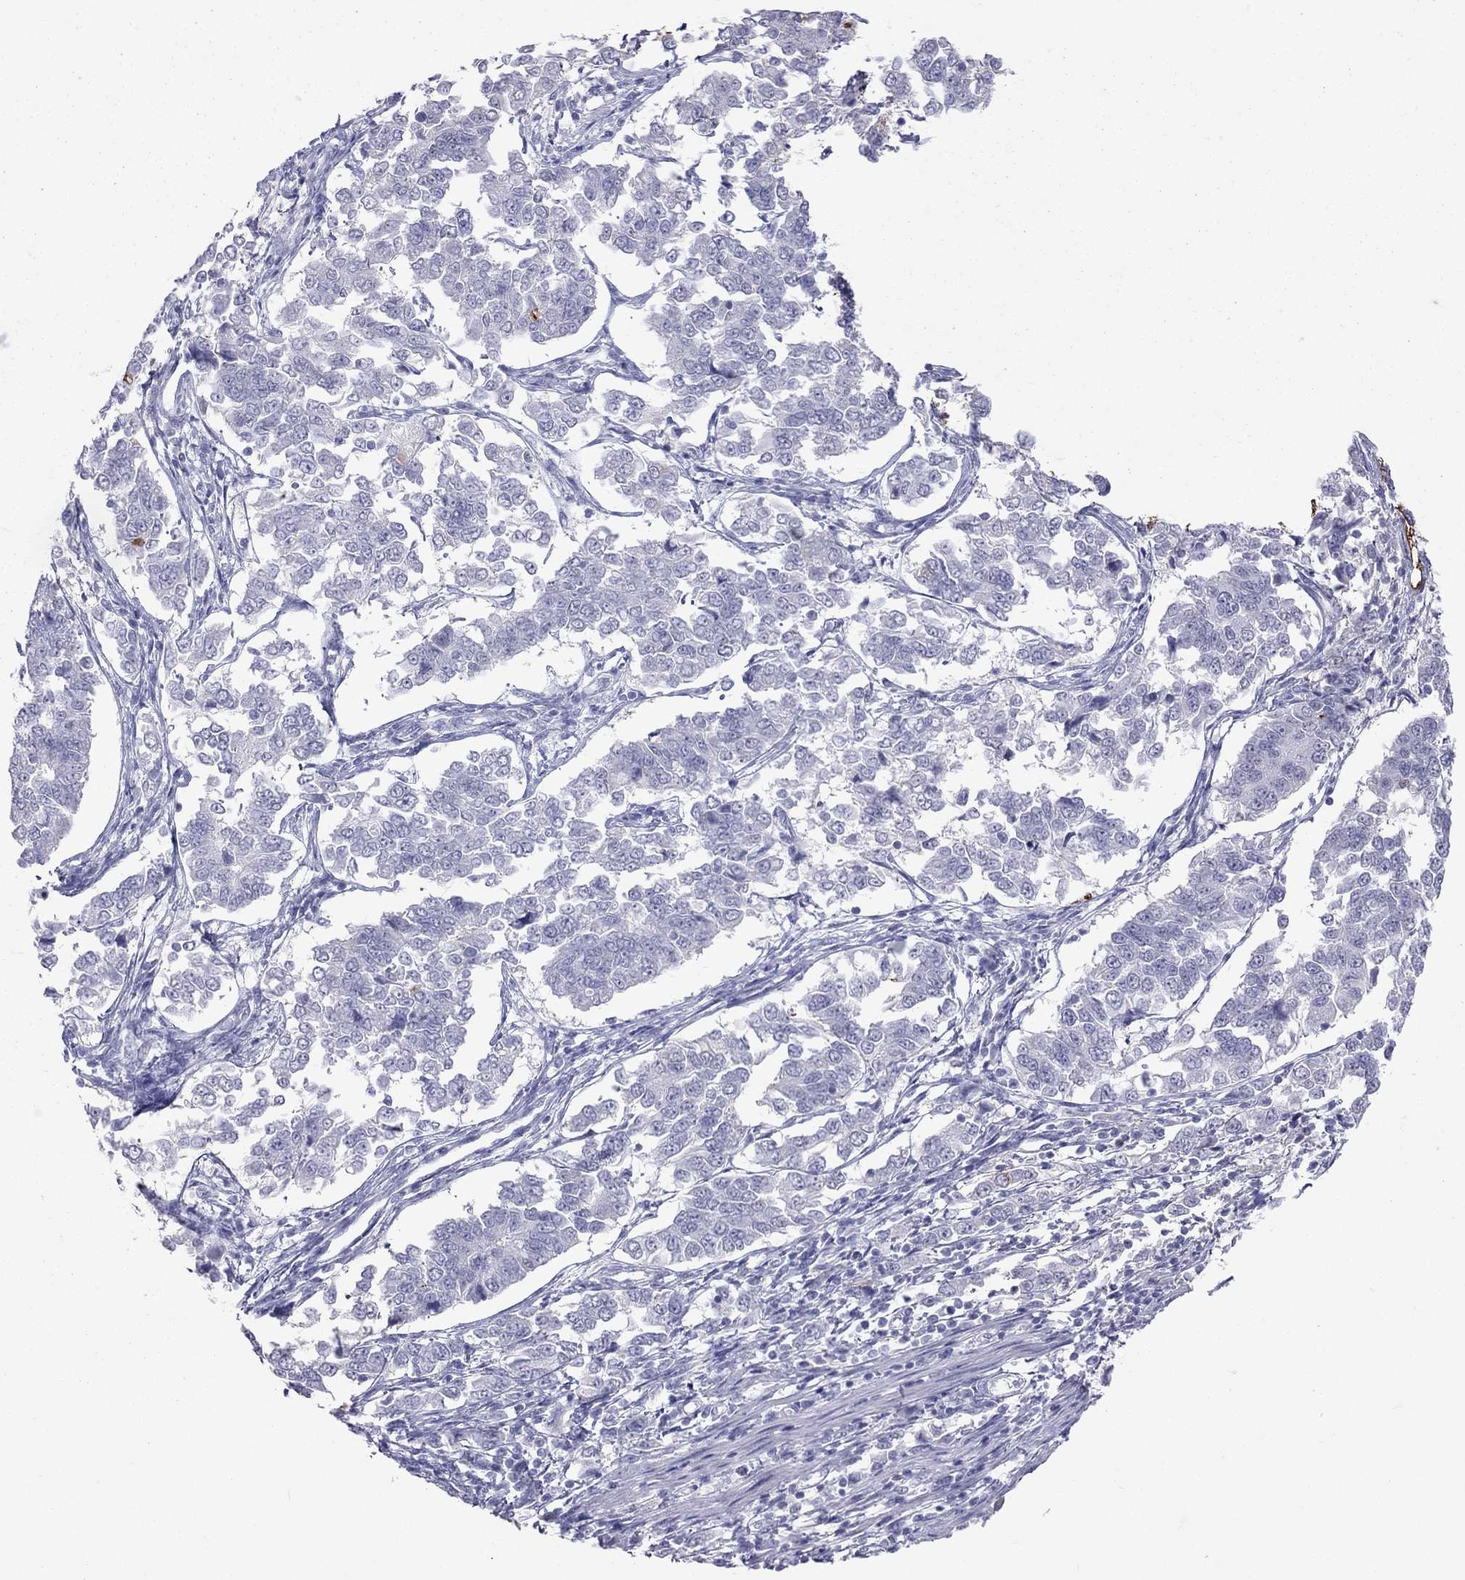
{"staining": {"intensity": "negative", "quantity": "none", "location": "none"}, "tissue": "endometrial cancer", "cell_type": "Tumor cells", "image_type": "cancer", "snomed": [{"axis": "morphology", "description": "Adenocarcinoma, NOS"}, {"axis": "topography", "description": "Endometrium"}], "caption": "Endometrial cancer (adenocarcinoma) was stained to show a protein in brown. There is no significant staining in tumor cells. (DAB immunohistochemistry, high magnification).", "gene": "MUC16", "patient": {"sex": "female", "age": 43}}